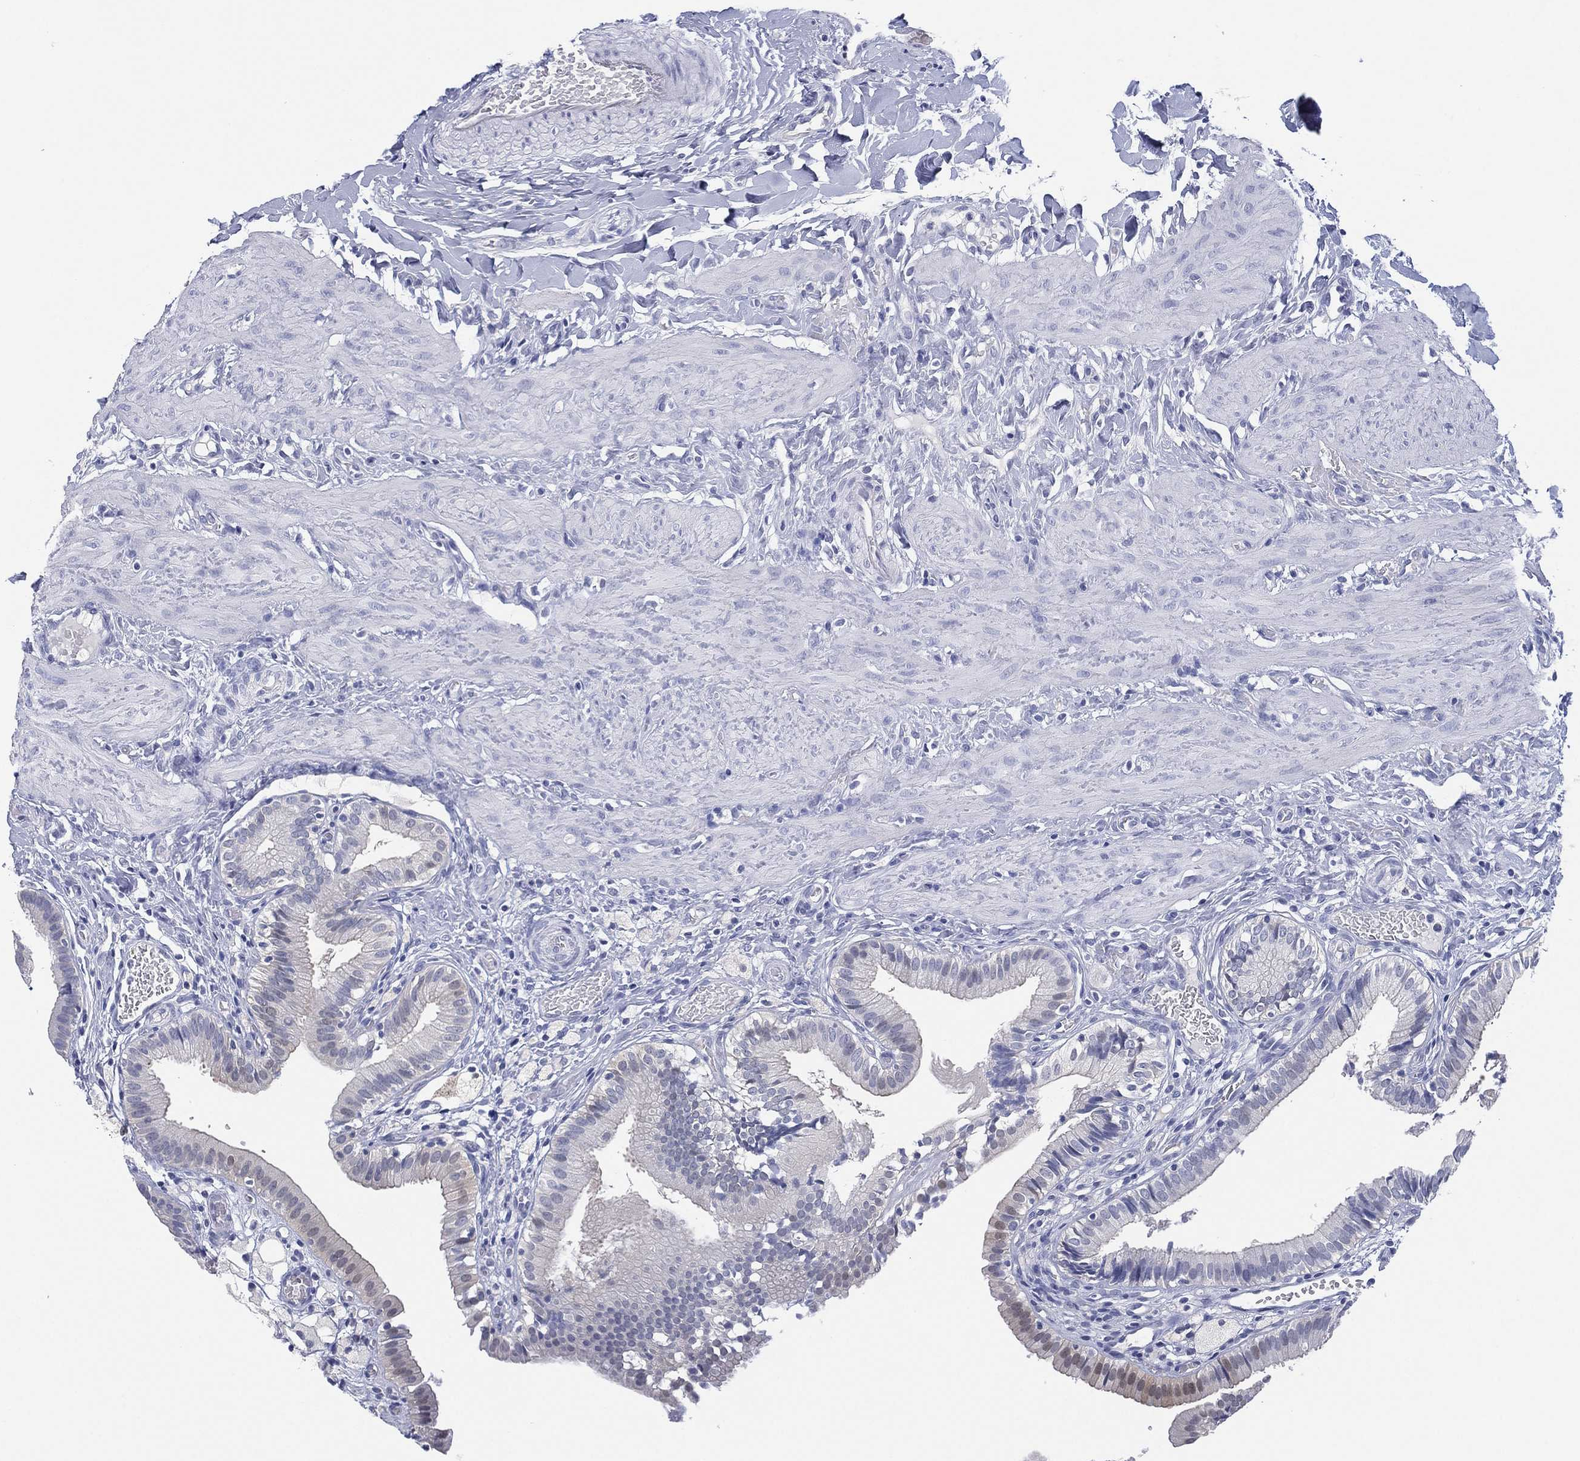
{"staining": {"intensity": "negative", "quantity": "none", "location": "none"}, "tissue": "gallbladder", "cell_type": "Glandular cells", "image_type": "normal", "snomed": [{"axis": "morphology", "description": "Normal tissue, NOS"}, {"axis": "topography", "description": "Gallbladder"}], "caption": "Immunohistochemical staining of unremarkable gallbladder exhibits no significant expression in glandular cells. The staining was performed using DAB to visualize the protein expression in brown, while the nuclei were stained in blue with hematoxylin (Magnification: 20x).", "gene": "C5orf46", "patient": {"sex": "female", "age": 24}}